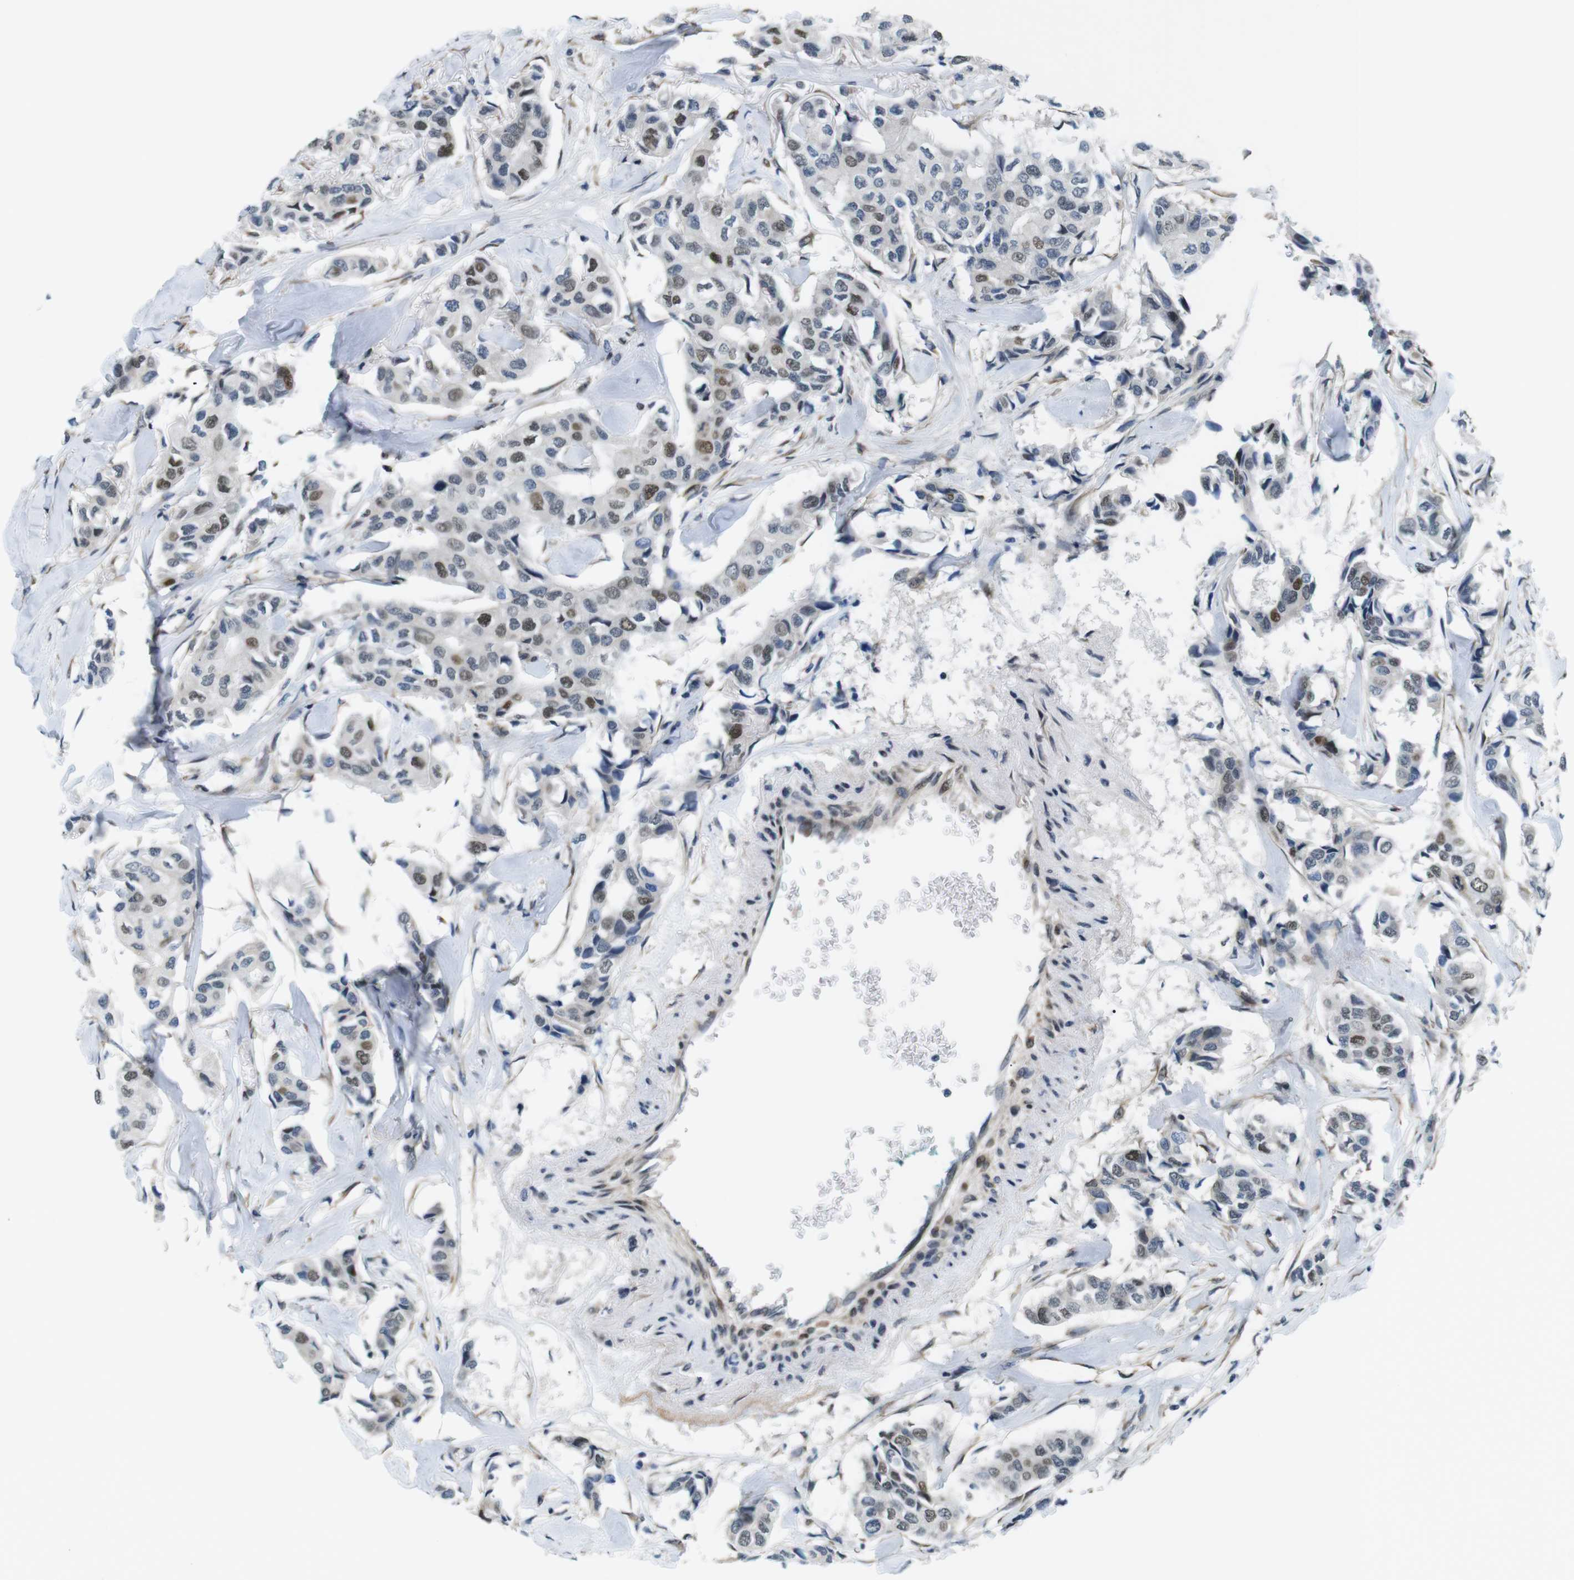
{"staining": {"intensity": "moderate", "quantity": "<25%", "location": "nuclear"}, "tissue": "breast cancer", "cell_type": "Tumor cells", "image_type": "cancer", "snomed": [{"axis": "morphology", "description": "Duct carcinoma"}, {"axis": "topography", "description": "Breast"}], "caption": "IHC photomicrograph of infiltrating ductal carcinoma (breast) stained for a protein (brown), which displays low levels of moderate nuclear expression in about <25% of tumor cells.", "gene": "SMCO2", "patient": {"sex": "female", "age": 80}}